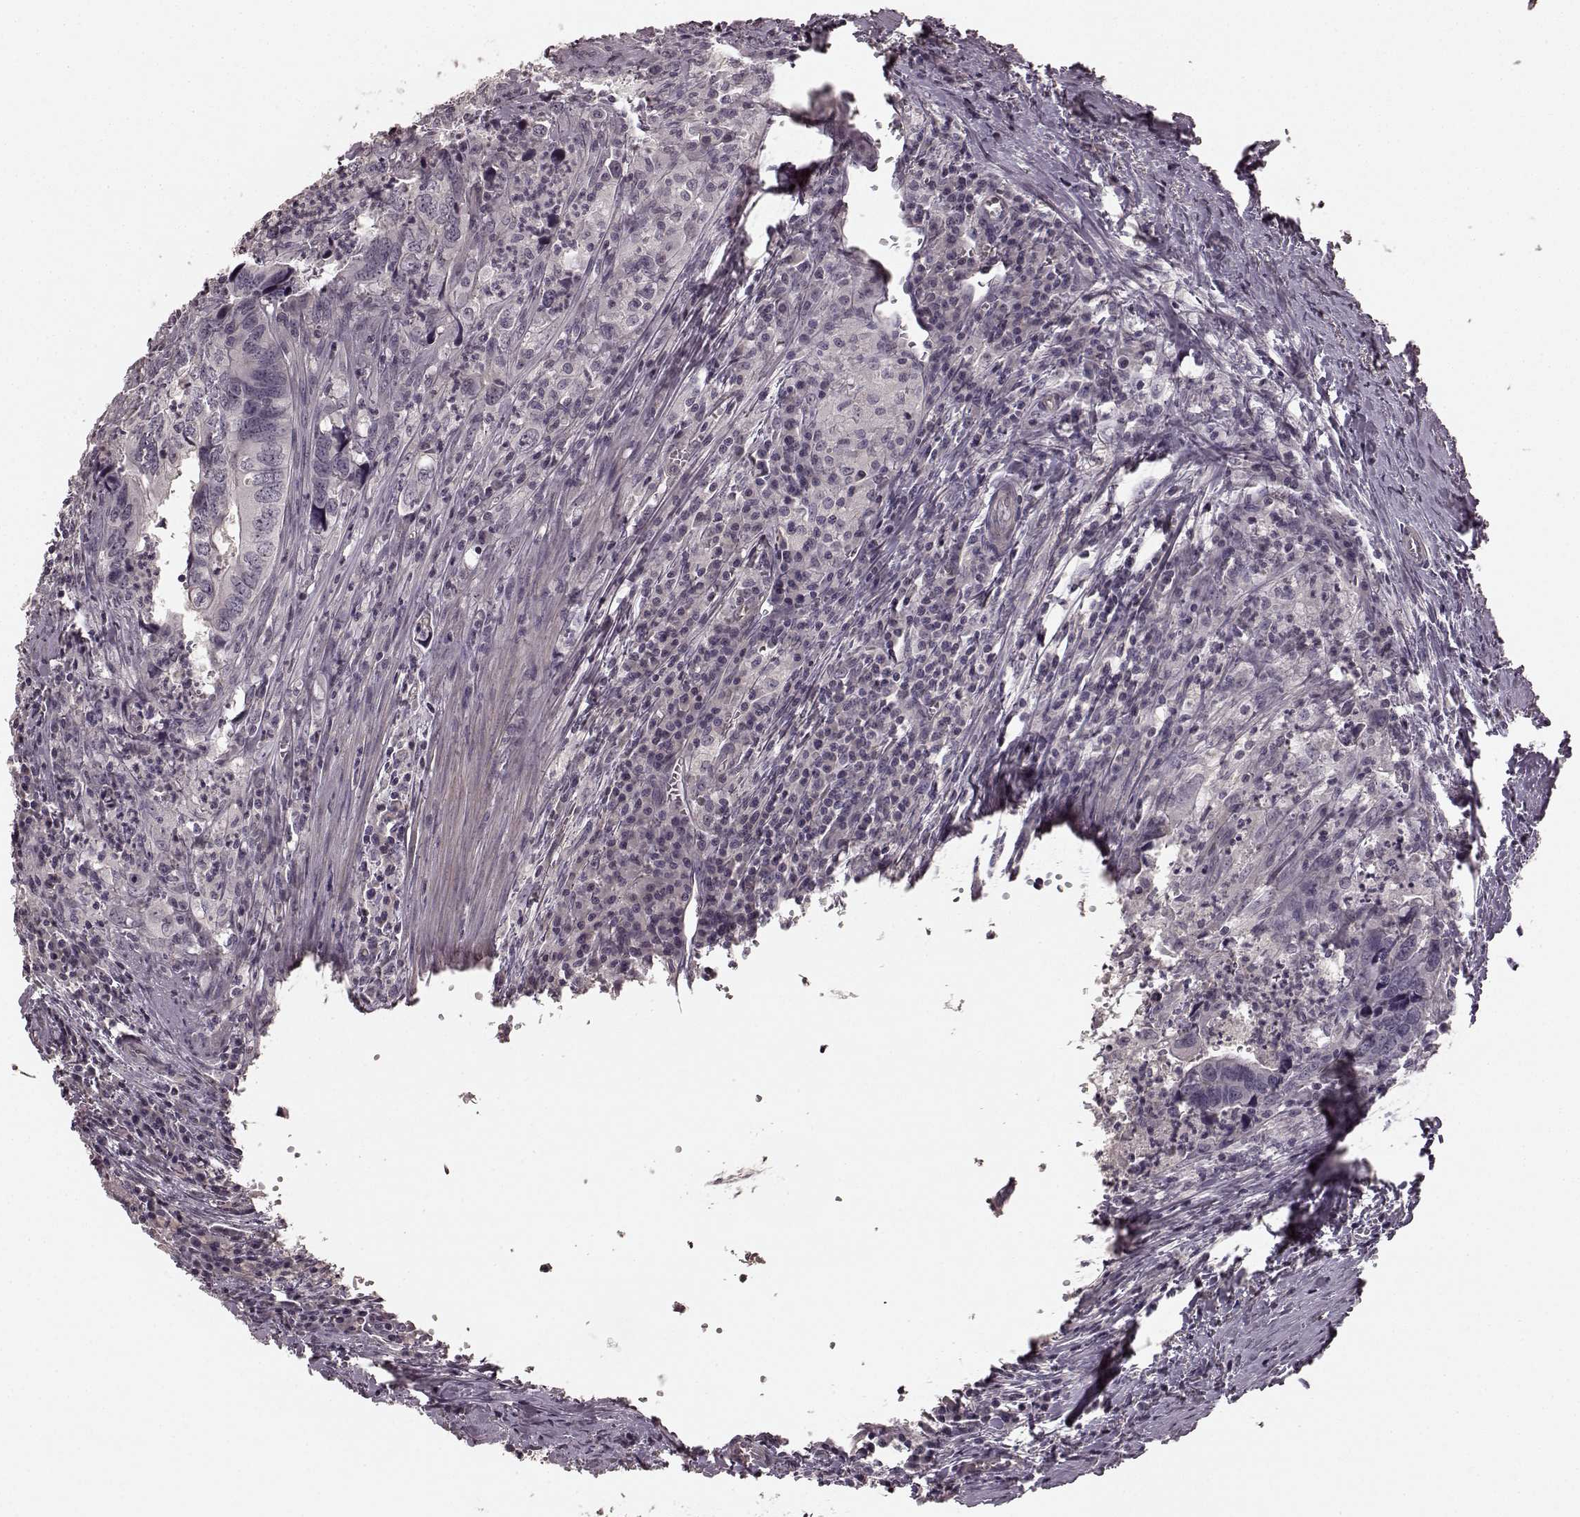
{"staining": {"intensity": "negative", "quantity": "none", "location": "none"}, "tissue": "colorectal cancer", "cell_type": "Tumor cells", "image_type": "cancer", "snomed": [{"axis": "morphology", "description": "Adenocarcinoma, NOS"}, {"axis": "topography", "description": "Colon"}], "caption": "IHC photomicrograph of colorectal cancer (adenocarcinoma) stained for a protein (brown), which demonstrates no positivity in tumor cells.", "gene": "PRKCE", "patient": {"sex": "female", "age": 82}}